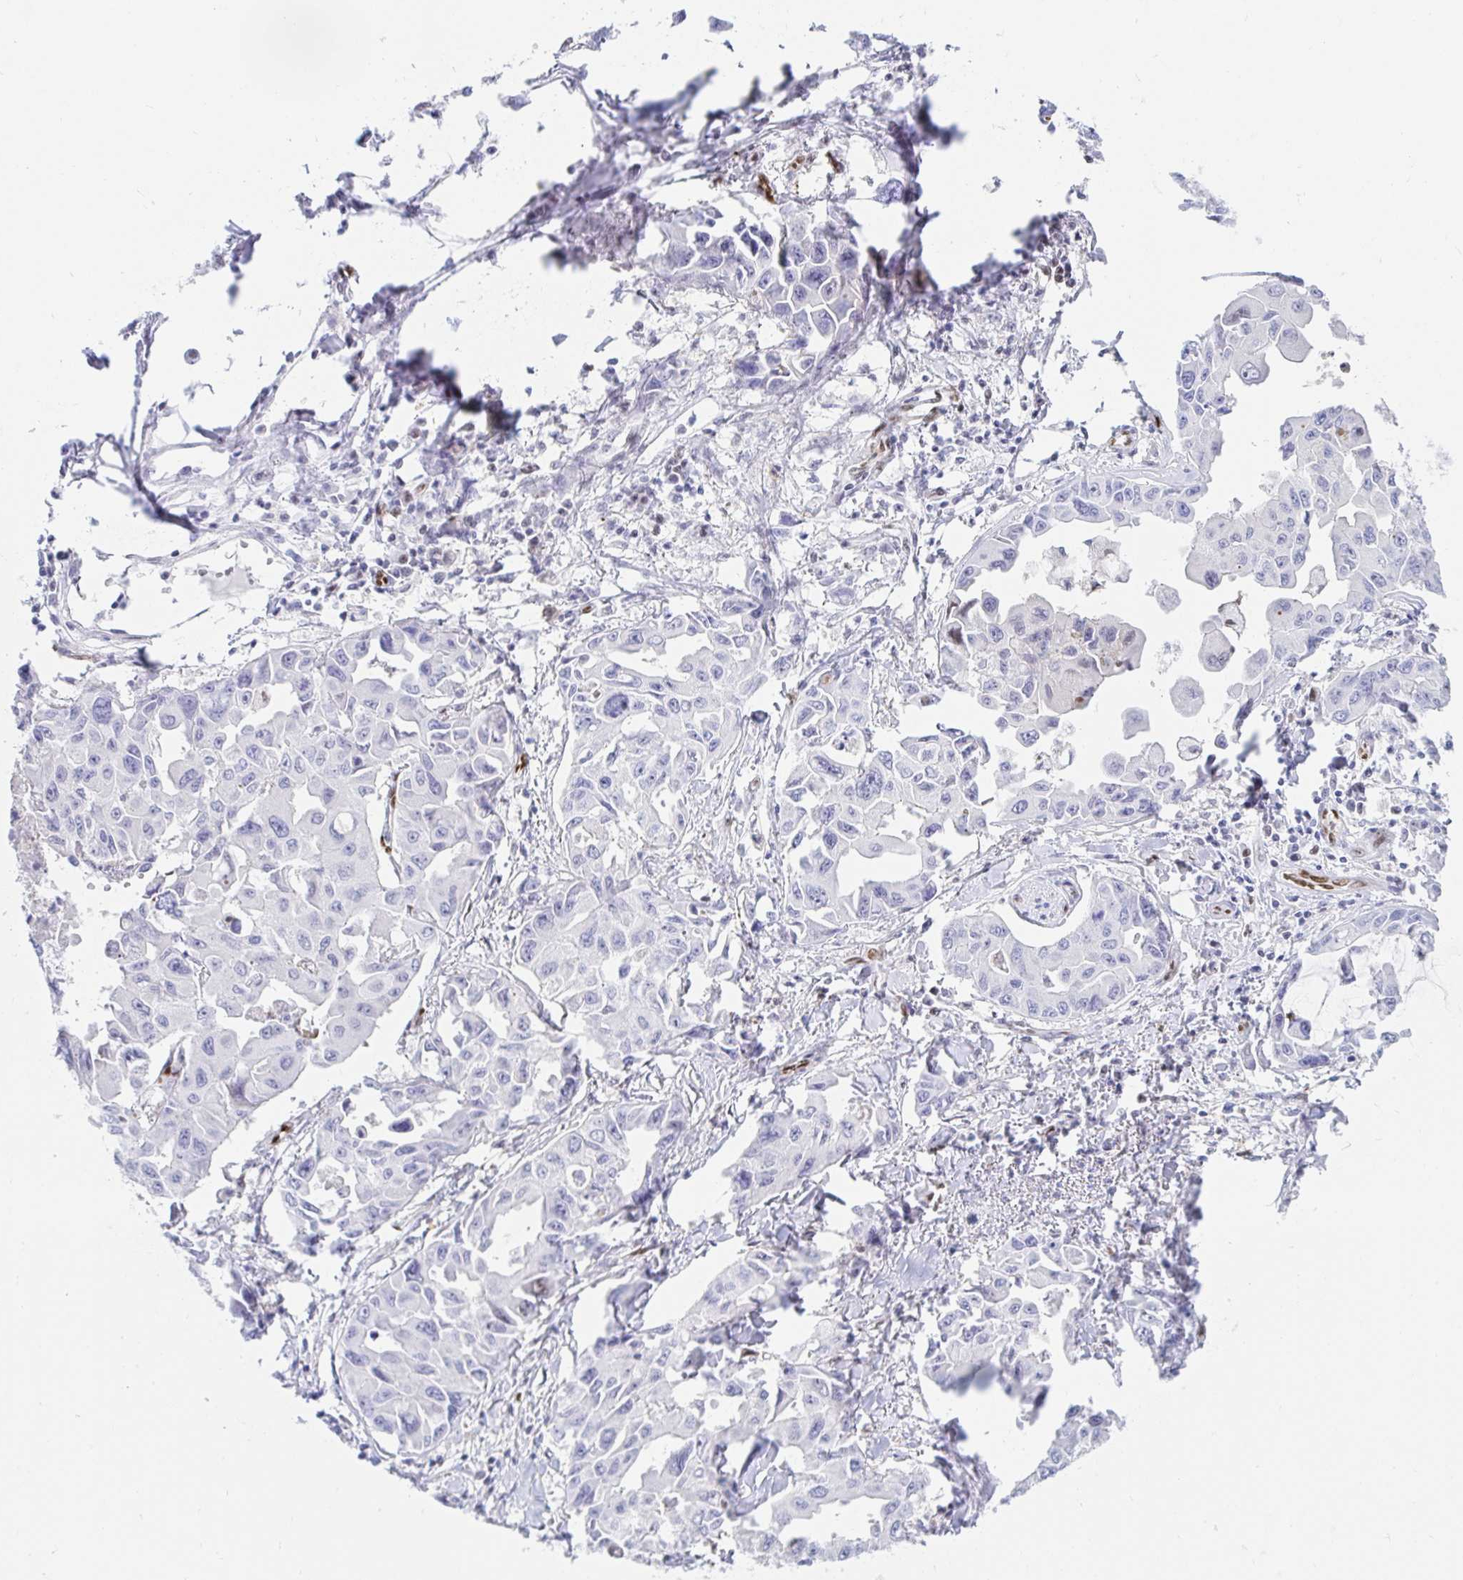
{"staining": {"intensity": "negative", "quantity": "none", "location": "none"}, "tissue": "lung cancer", "cell_type": "Tumor cells", "image_type": "cancer", "snomed": [{"axis": "morphology", "description": "Adenocarcinoma, NOS"}, {"axis": "topography", "description": "Lung"}], "caption": "Lung cancer (adenocarcinoma) was stained to show a protein in brown. There is no significant expression in tumor cells. (DAB (3,3'-diaminobenzidine) immunohistochemistry (IHC) with hematoxylin counter stain).", "gene": "HINFP", "patient": {"sex": "male", "age": 64}}